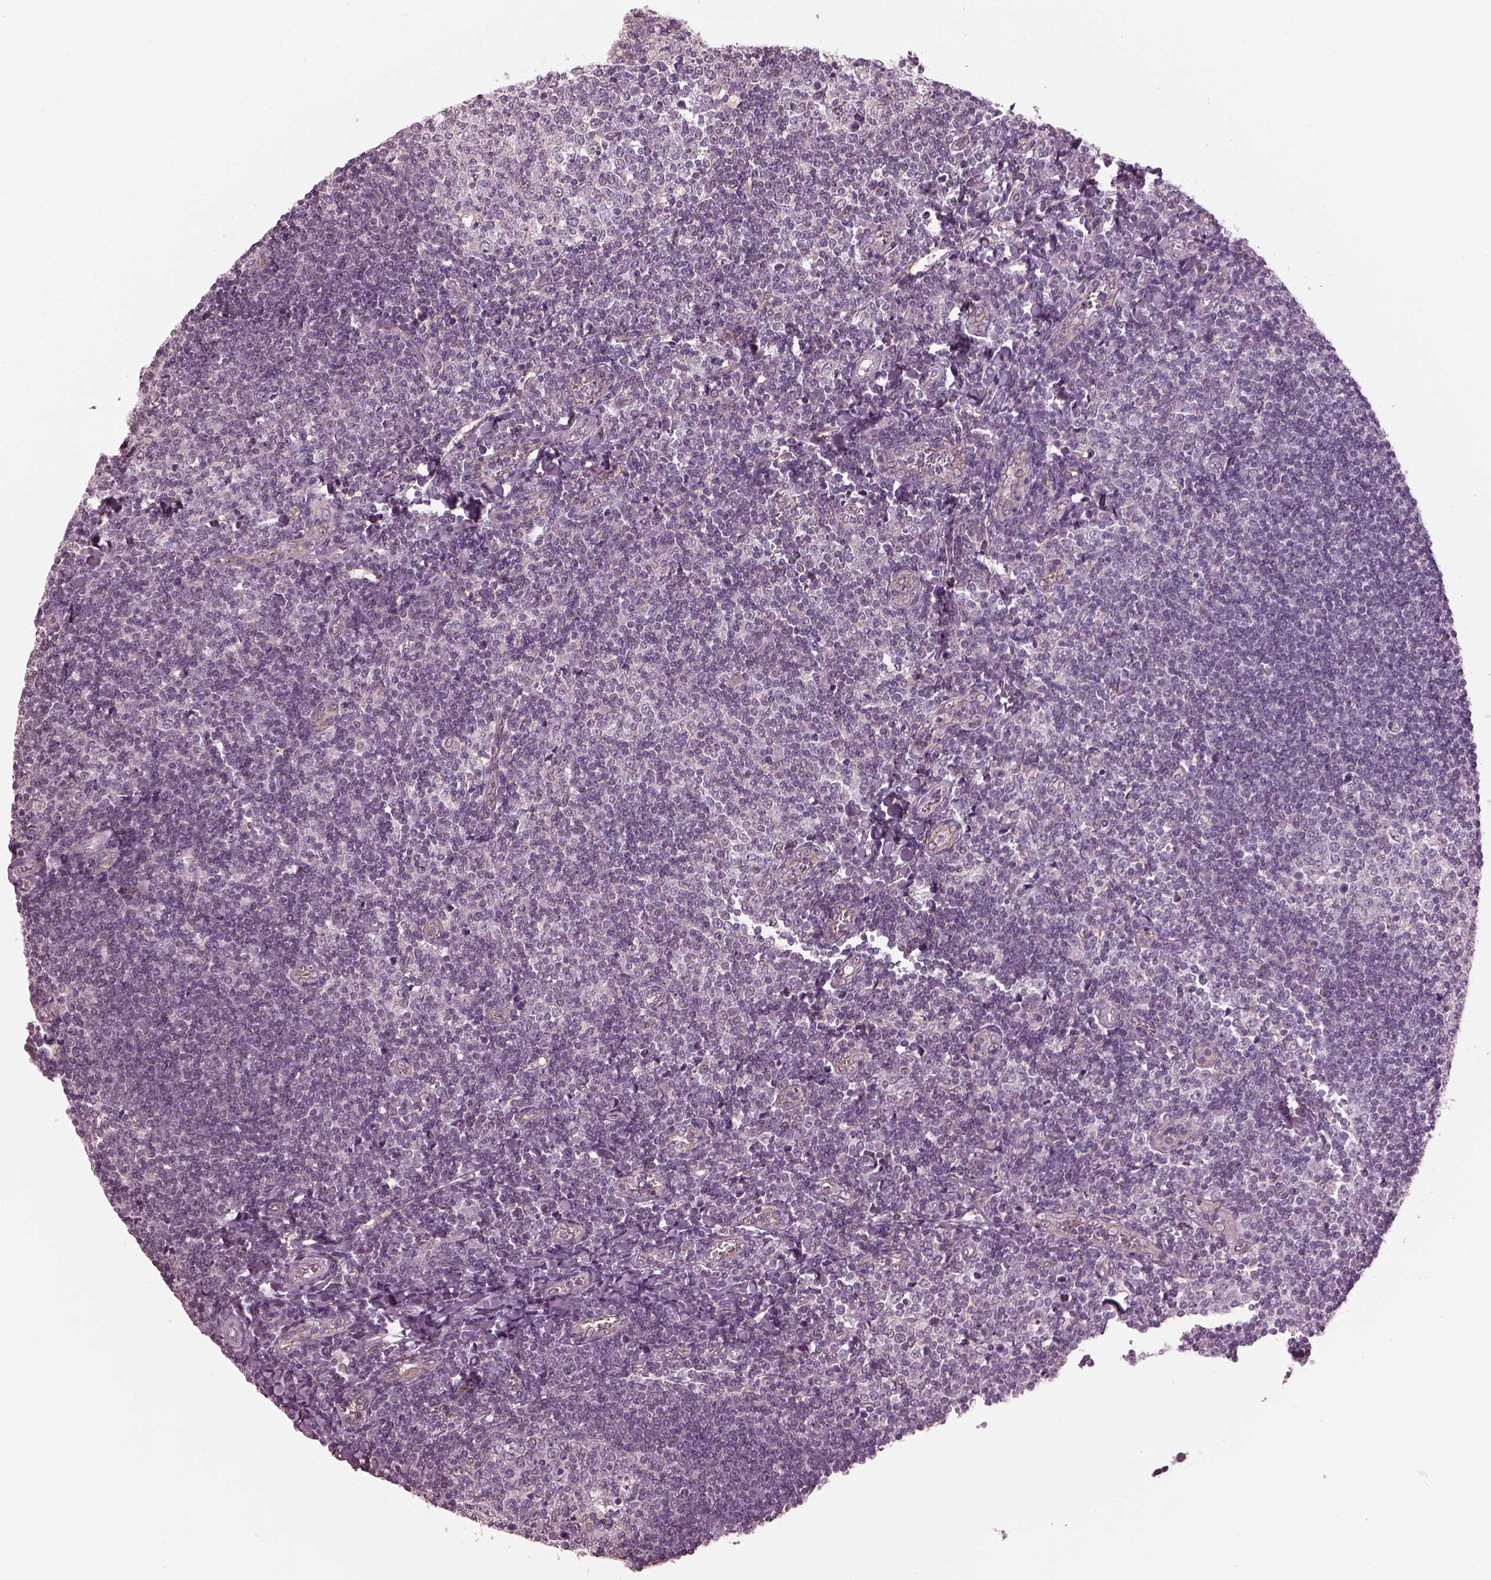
{"staining": {"intensity": "negative", "quantity": "none", "location": "none"}, "tissue": "tonsil", "cell_type": "Germinal center cells", "image_type": "normal", "snomed": [{"axis": "morphology", "description": "Normal tissue, NOS"}, {"axis": "topography", "description": "Tonsil"}], "caption": "DAB immunohistochemical staining of benign human tonsil demonstrates no significant positivity in germinal center cells.", "gene": "ODAD1", "patient": {"sex": "female", "age": 12}}